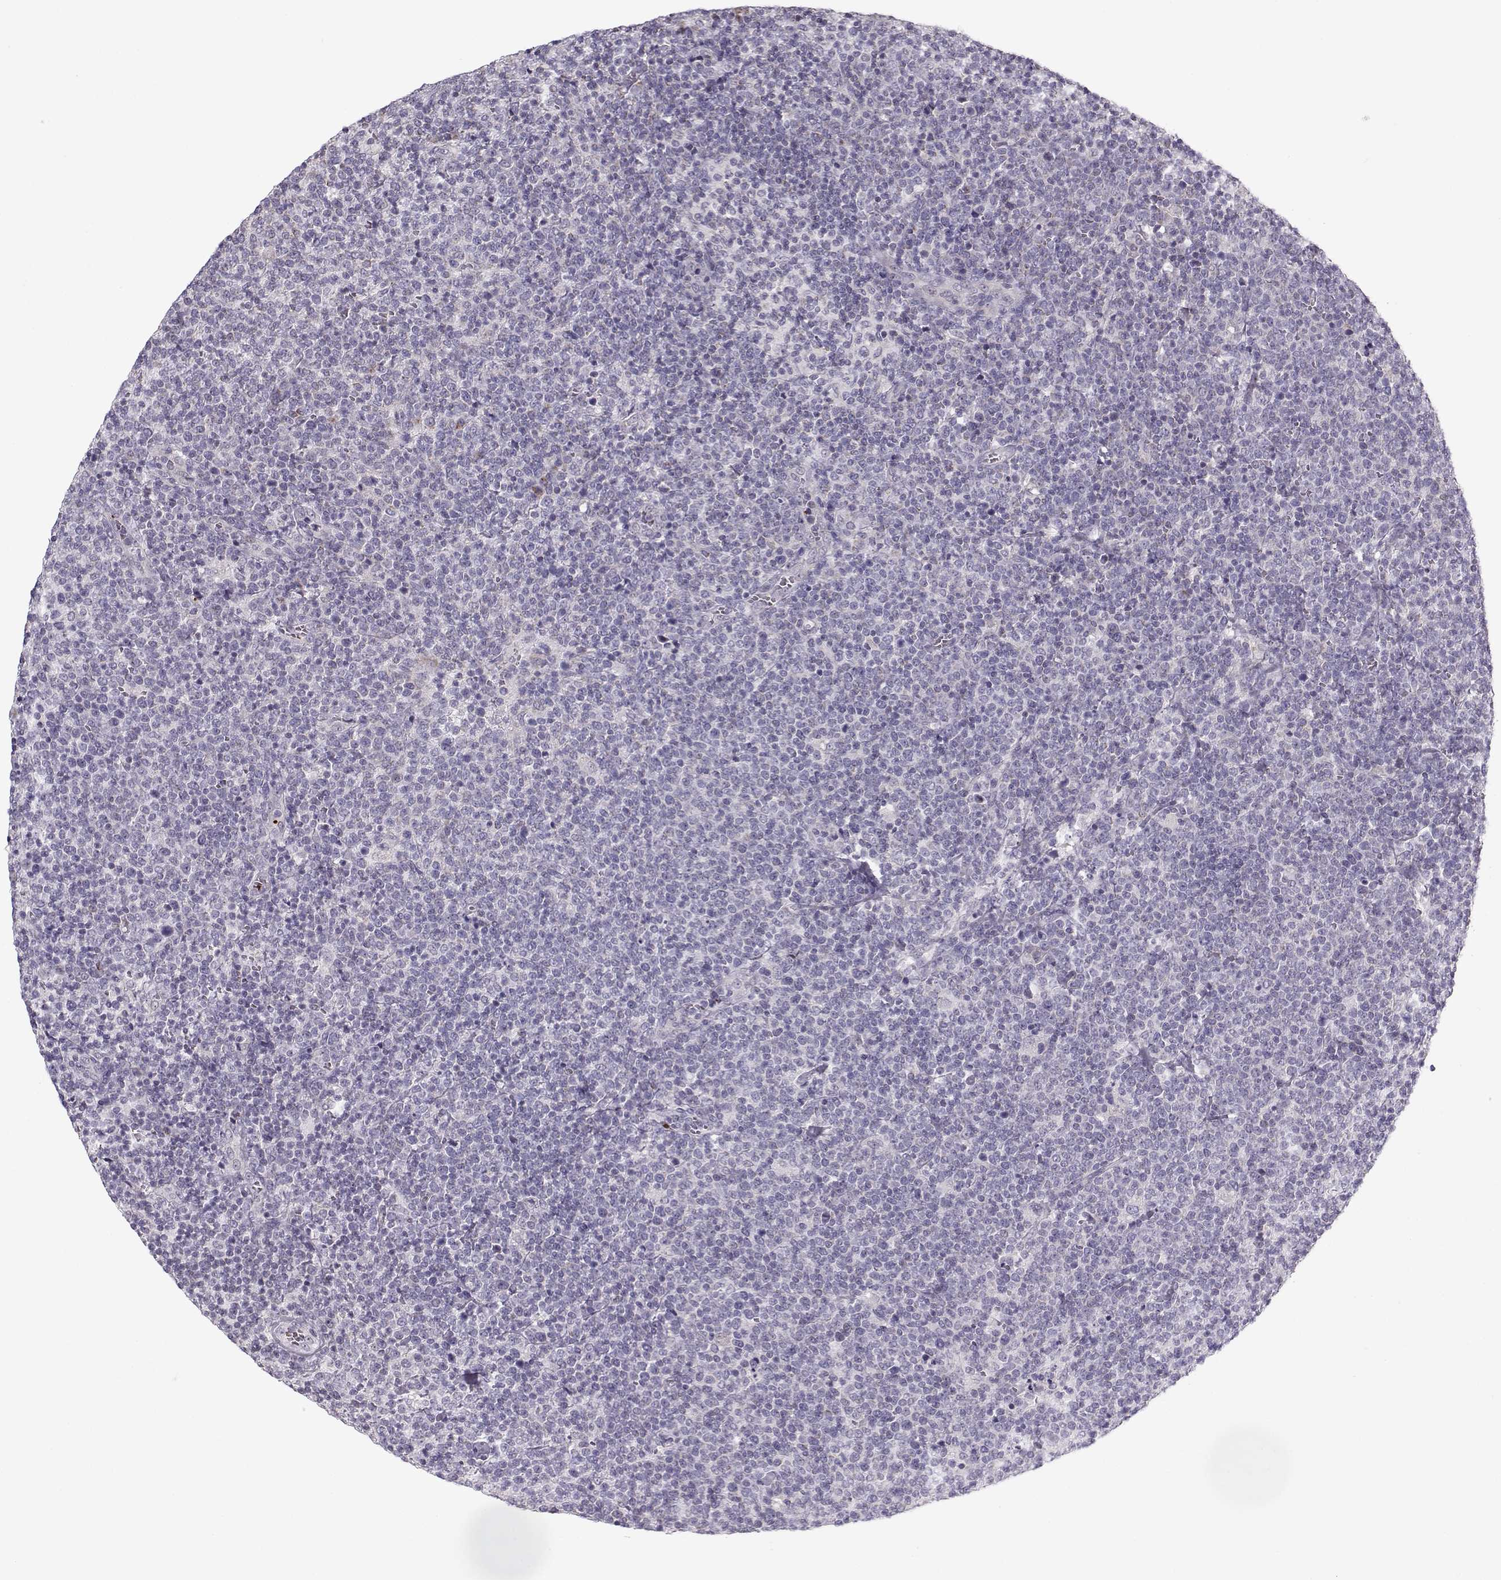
{"staining": {"intensity": "negative", "quantity": "none", "location": "none"}, "tissue": "lymphoma", "cell_type": "Tumor cells", "image_type": "cancer", "snomed": [{"axis": "morphology", "description": "Malignant lymphoma, non-Hodgkin's type, High grade"}, {"axis": "topography", "description": "Lymph node"}], "caption": "Immunohistochemical staining of human high-grade malignant lymphoma, non-Hodgkin's type displays no significant expression in tumor cells.", "gene": "KLF17", "patient": {"sex": "male", "age": 61}}